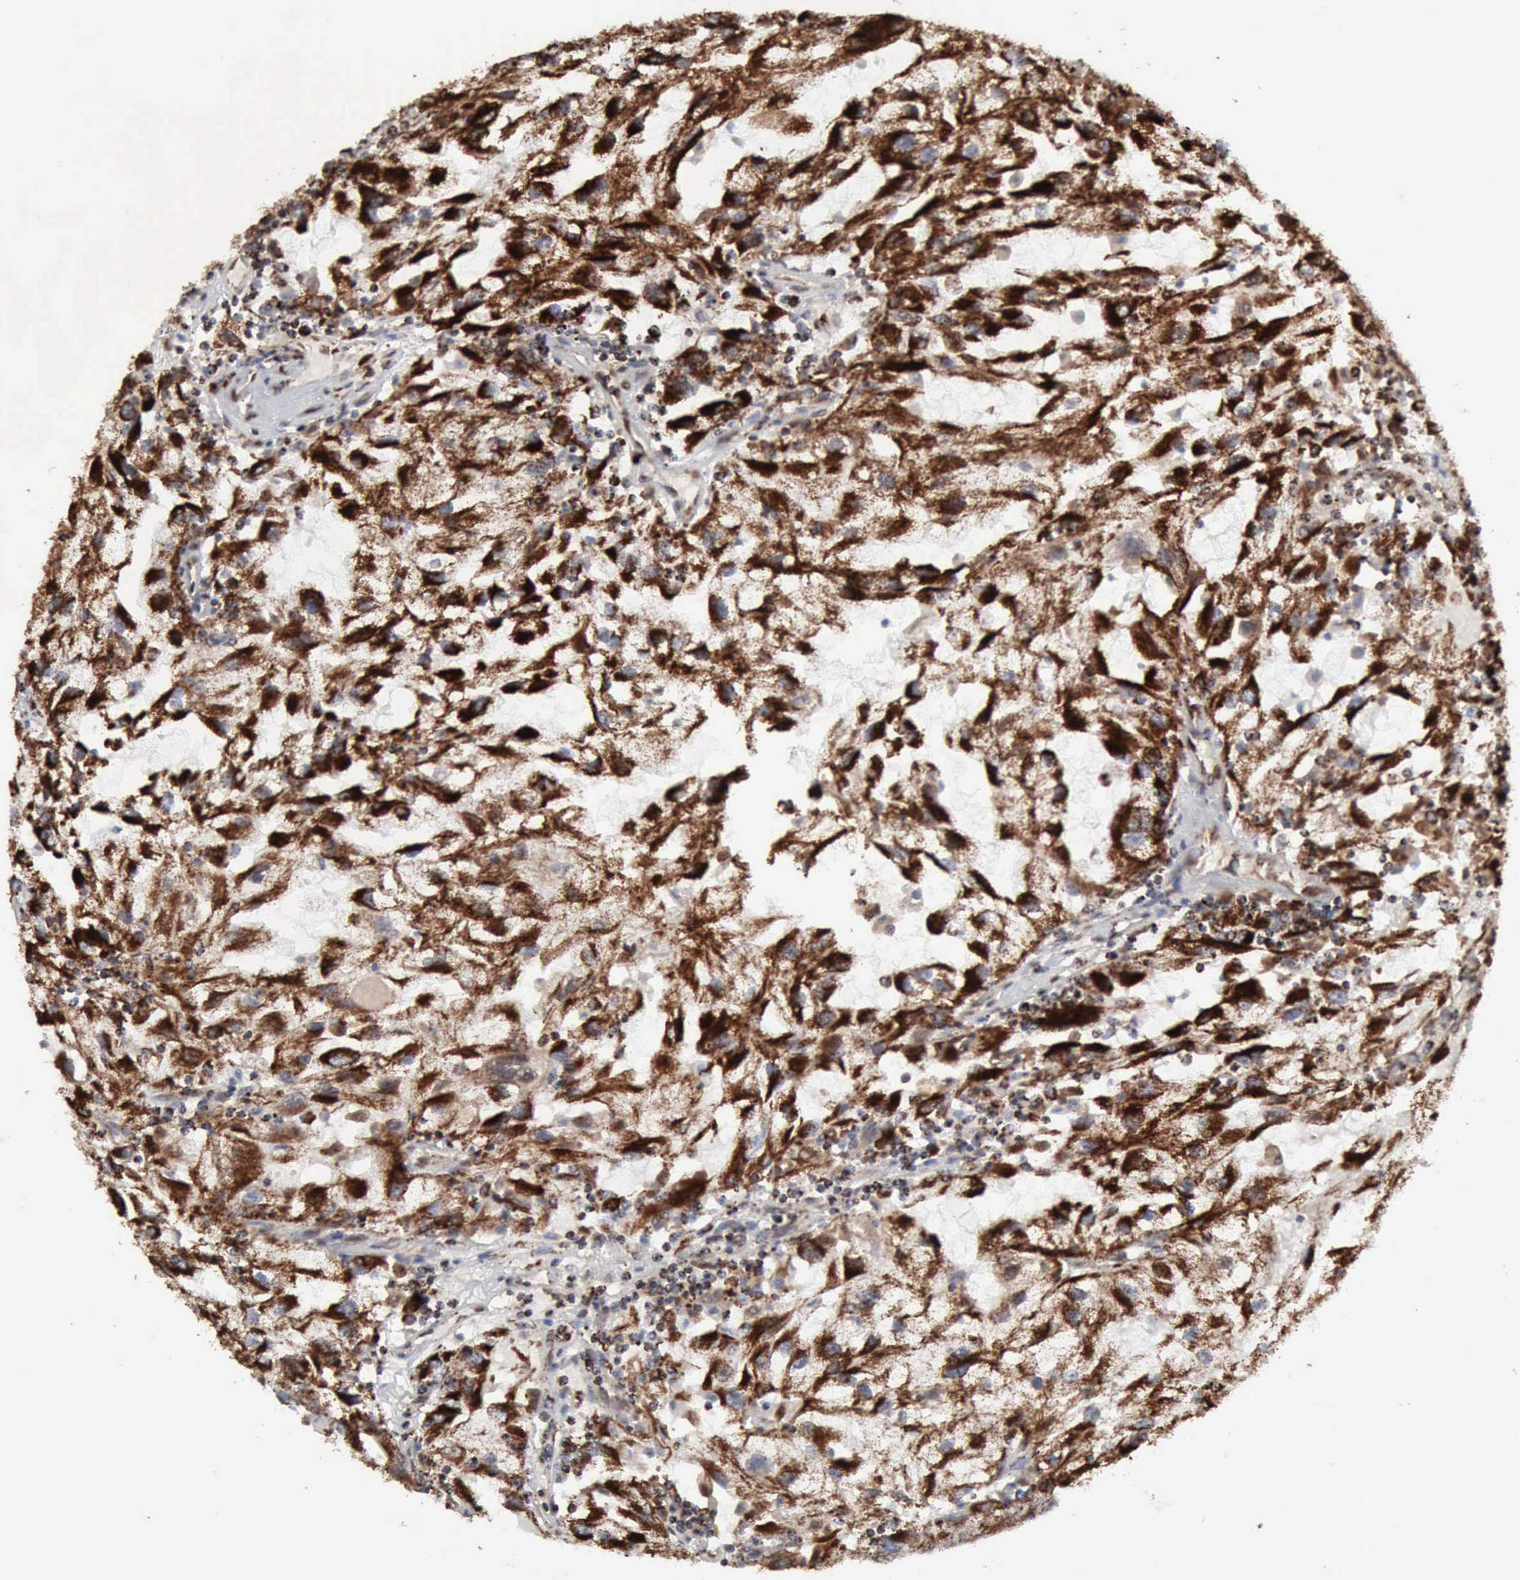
{"staining": {"intensity": "strong", "quantity": ">75%", "location": "cytoplasmic/membranous"}, "tissue": "renal cancer", "cell_type": "Tumor cells", "image_type": "cancer", "snomed": [{"axis": "morphology", "description": "Normal tissue, NOS"}, {"axis": "morphology", "description": "Adenocarcinoma, NOS"}, {"axis": "topography", "description": "Kidney"}], "caption": "This image displays immunohistochemistry staining of human renal cancer, with high strong cytoplasmic/membranous staining in approximately >75% of tumor cells.", "gene": "ACO2", "patient": {"sex": "male", "age": 71}}